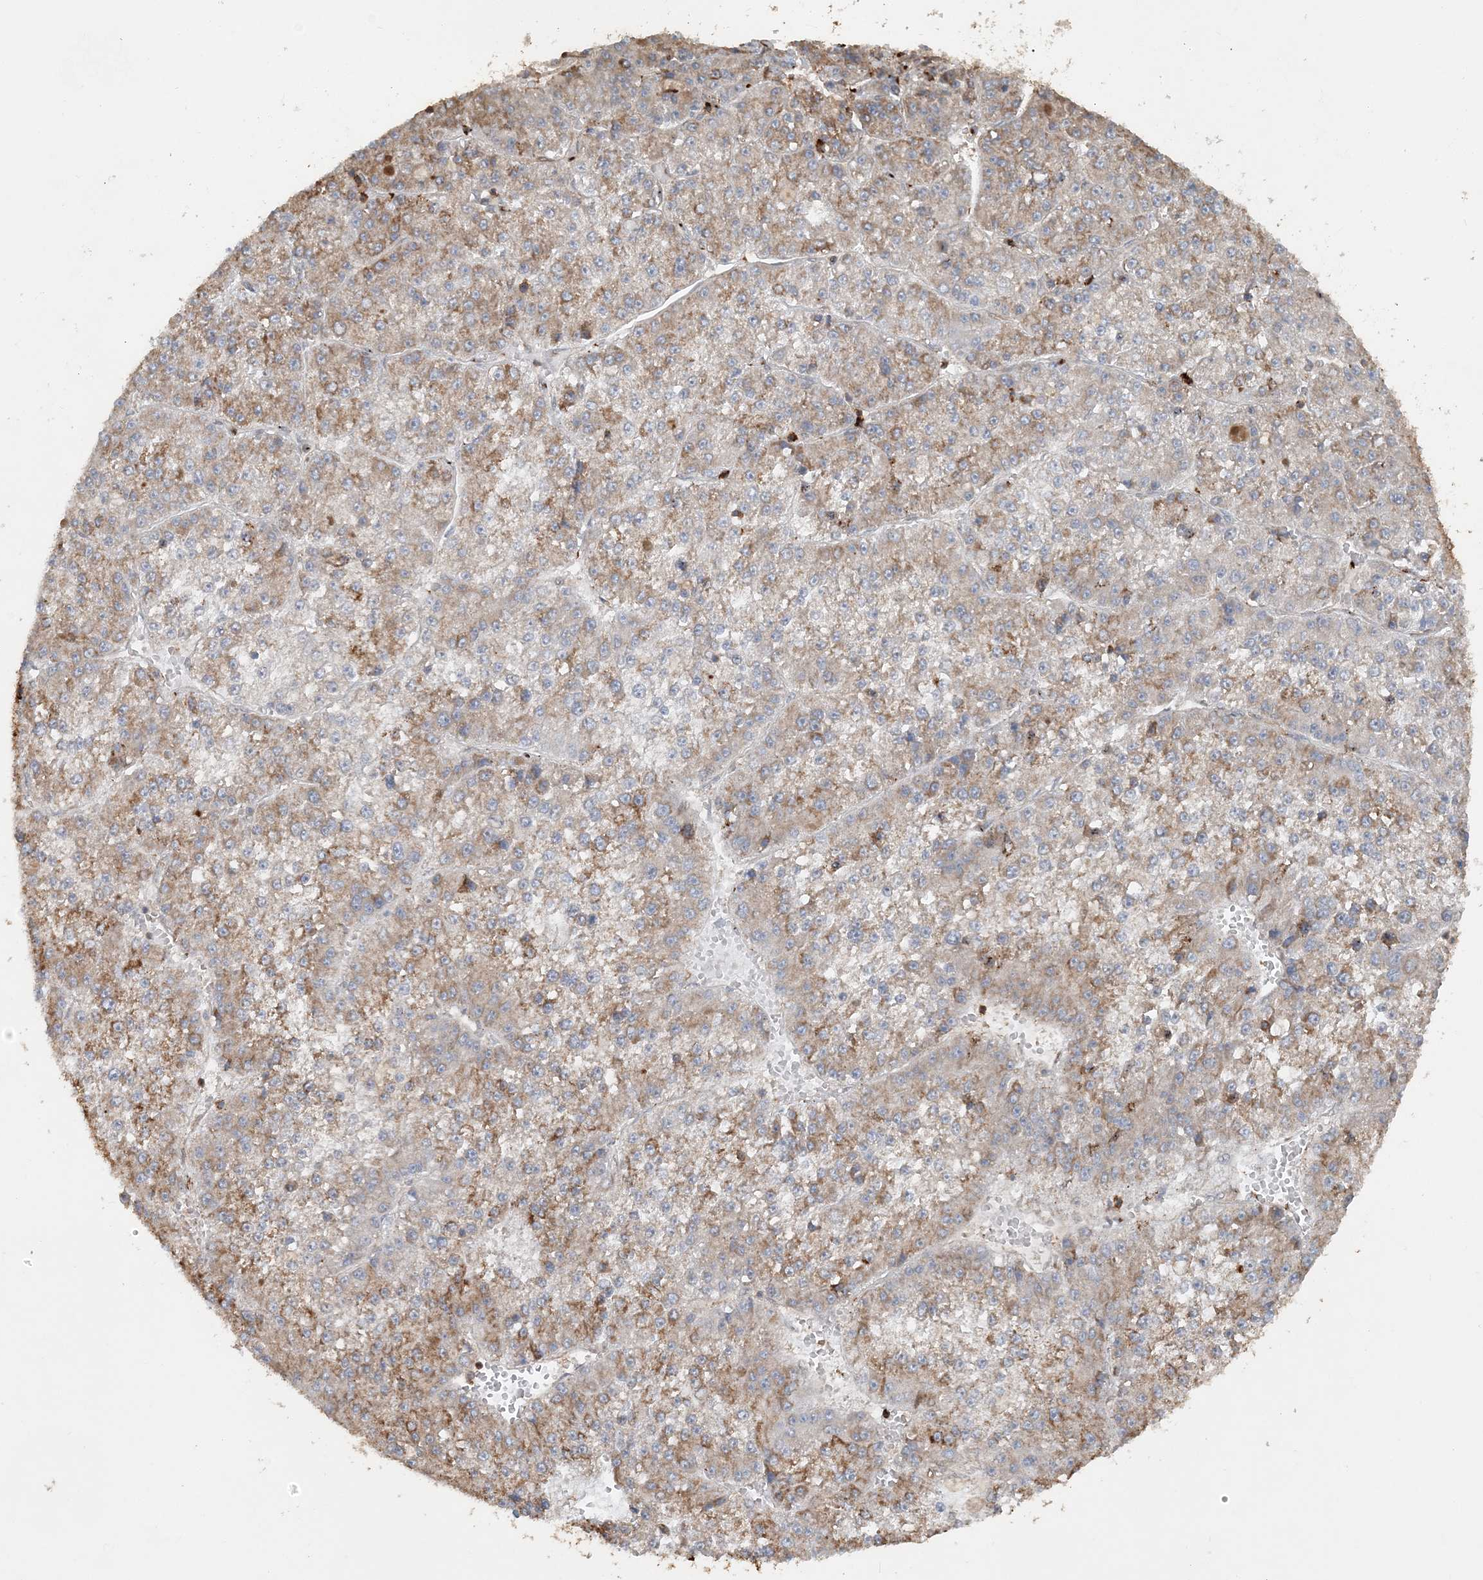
{"staining": {"intensity": "moderate", "quantity": "<25%", "location": "cytoplasmic/membranous"}, "tissue": "liver cancer", "cell_type": "Tumor cells", "image_type": "cancer", "snomed": [{"axis": "morphology", "description": "Carcinoma, Hepatocellular, NOS"}, {"axis": "topography", "description": "Liver"}], "caption": "Liver cancer (hepatocellular carcinoma) stained with a protein marker exhibits moderate staining in tumor cells.", "gene": "DSTN", "patient": {"sex": "female", "age": 73}}